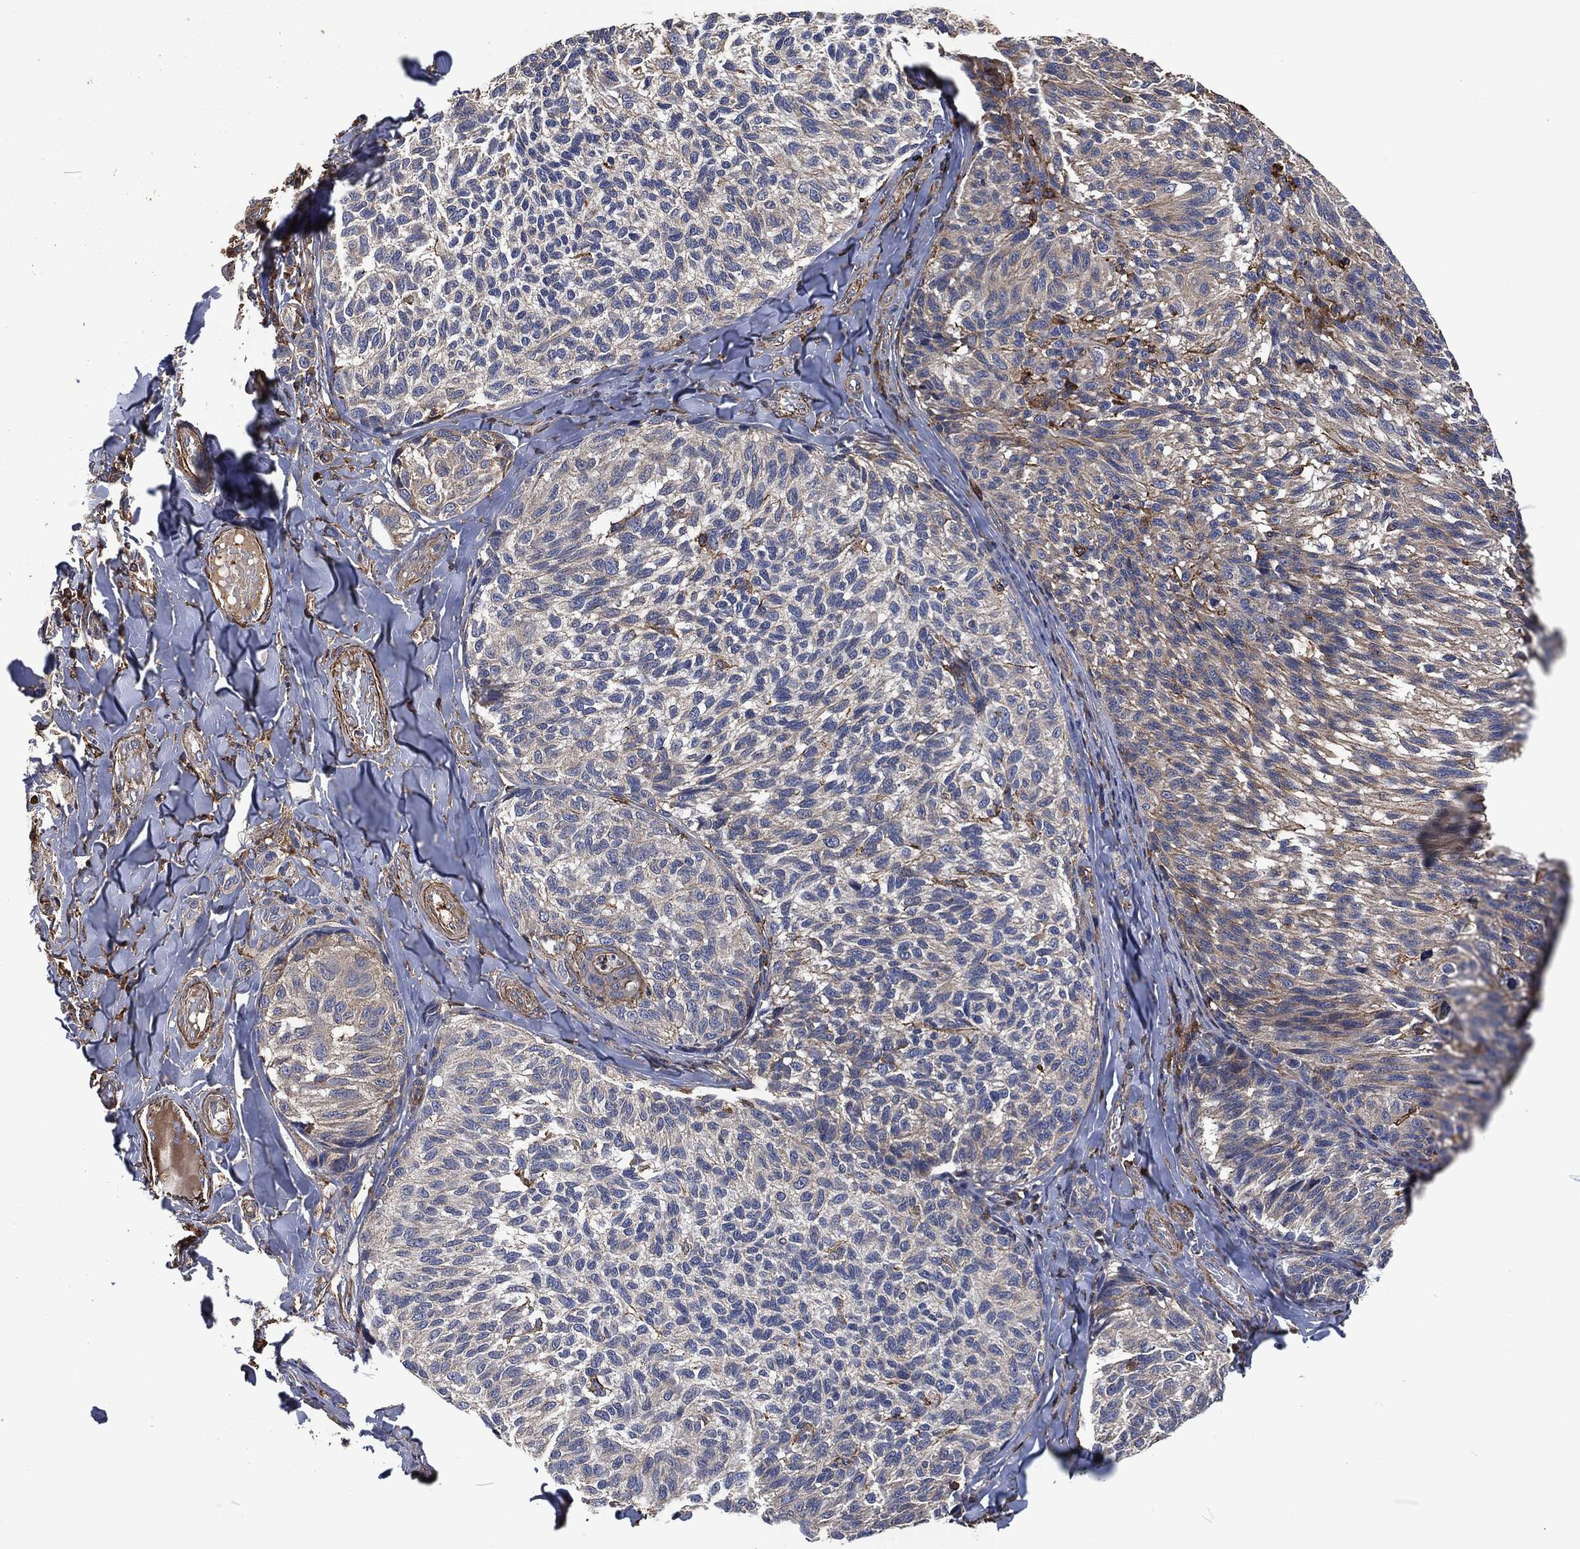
{"staining": {"intensity": "negative", "quantity": "none", "location": "none"}, "tissue": "melanoma", "cell_type": "Tumor cells", "image_type": "cancer", "snomed": [{"axis": "morphology", "description": "Malignant melanoma, NOS"}, {"axis": "topography", "description": "Skin"}], "caption": "There is no significant staining in tumor cells of melanoma.", "gene": "LGALS9", "patient": {"sex": "female", "age": 73}}